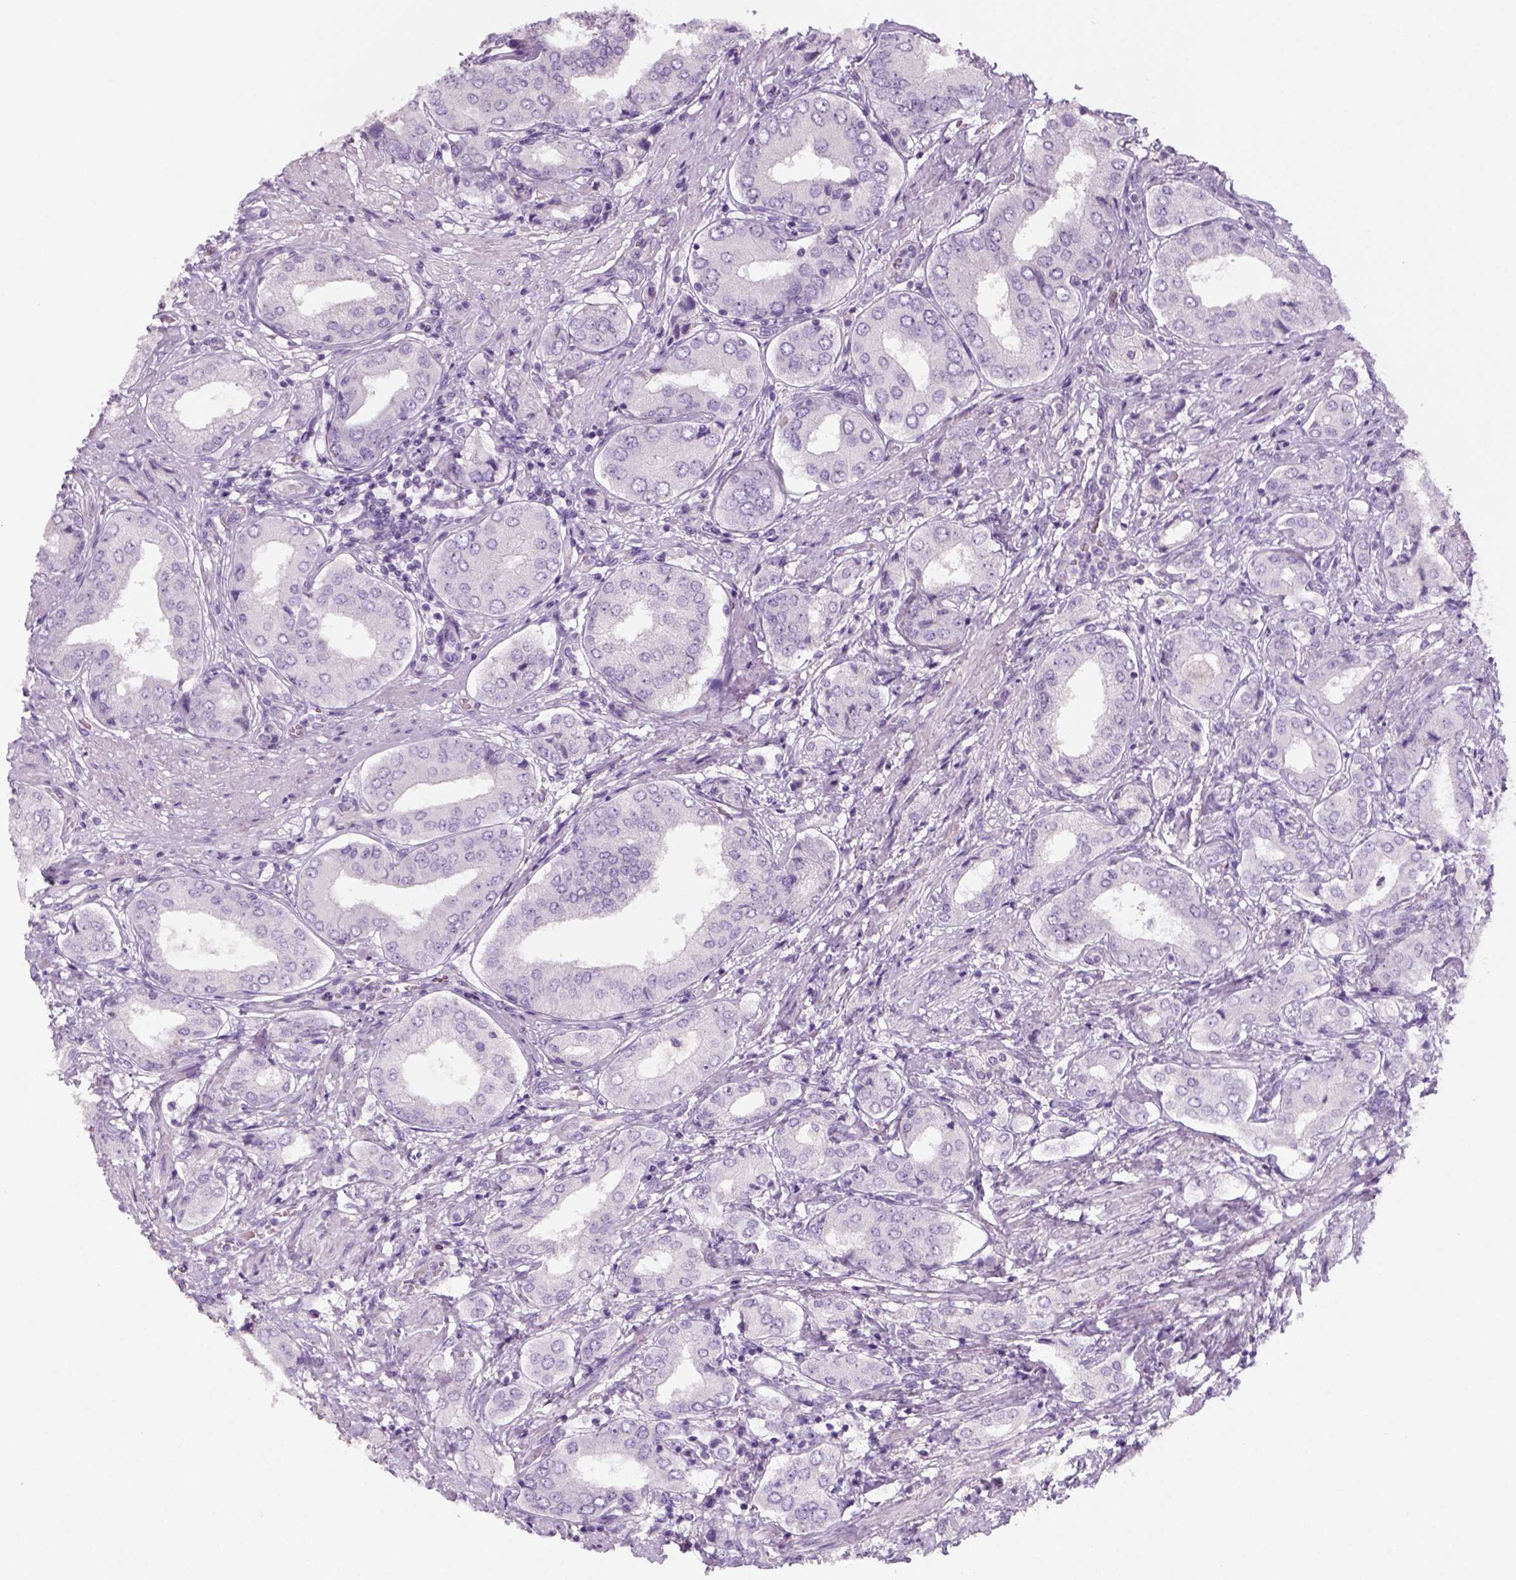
{"staining": {"intensity": "negative", "quantity": "none", "location": "none"}, "tissue": "prostate cancer", "cell_type": "Tumor cells", "image_type": "cancer", "snomed": [{"axis": "morphology", "description": "Adenocarcinoma, NOS"}, {"axis": "topography", "description": "Prostate"}], "caption": "Tumor cells are negative for protein expression in human adenocarcinoma (prostate). Brightfield microscopy of immunohistochemistry (IHC) stained with DAB (3,3'-diaminobenzidine) (brown) and hematoxylin (blue), captured at high magnification.", "gene": "KRT25", "patient": {"sex": "male", "age": 63}}